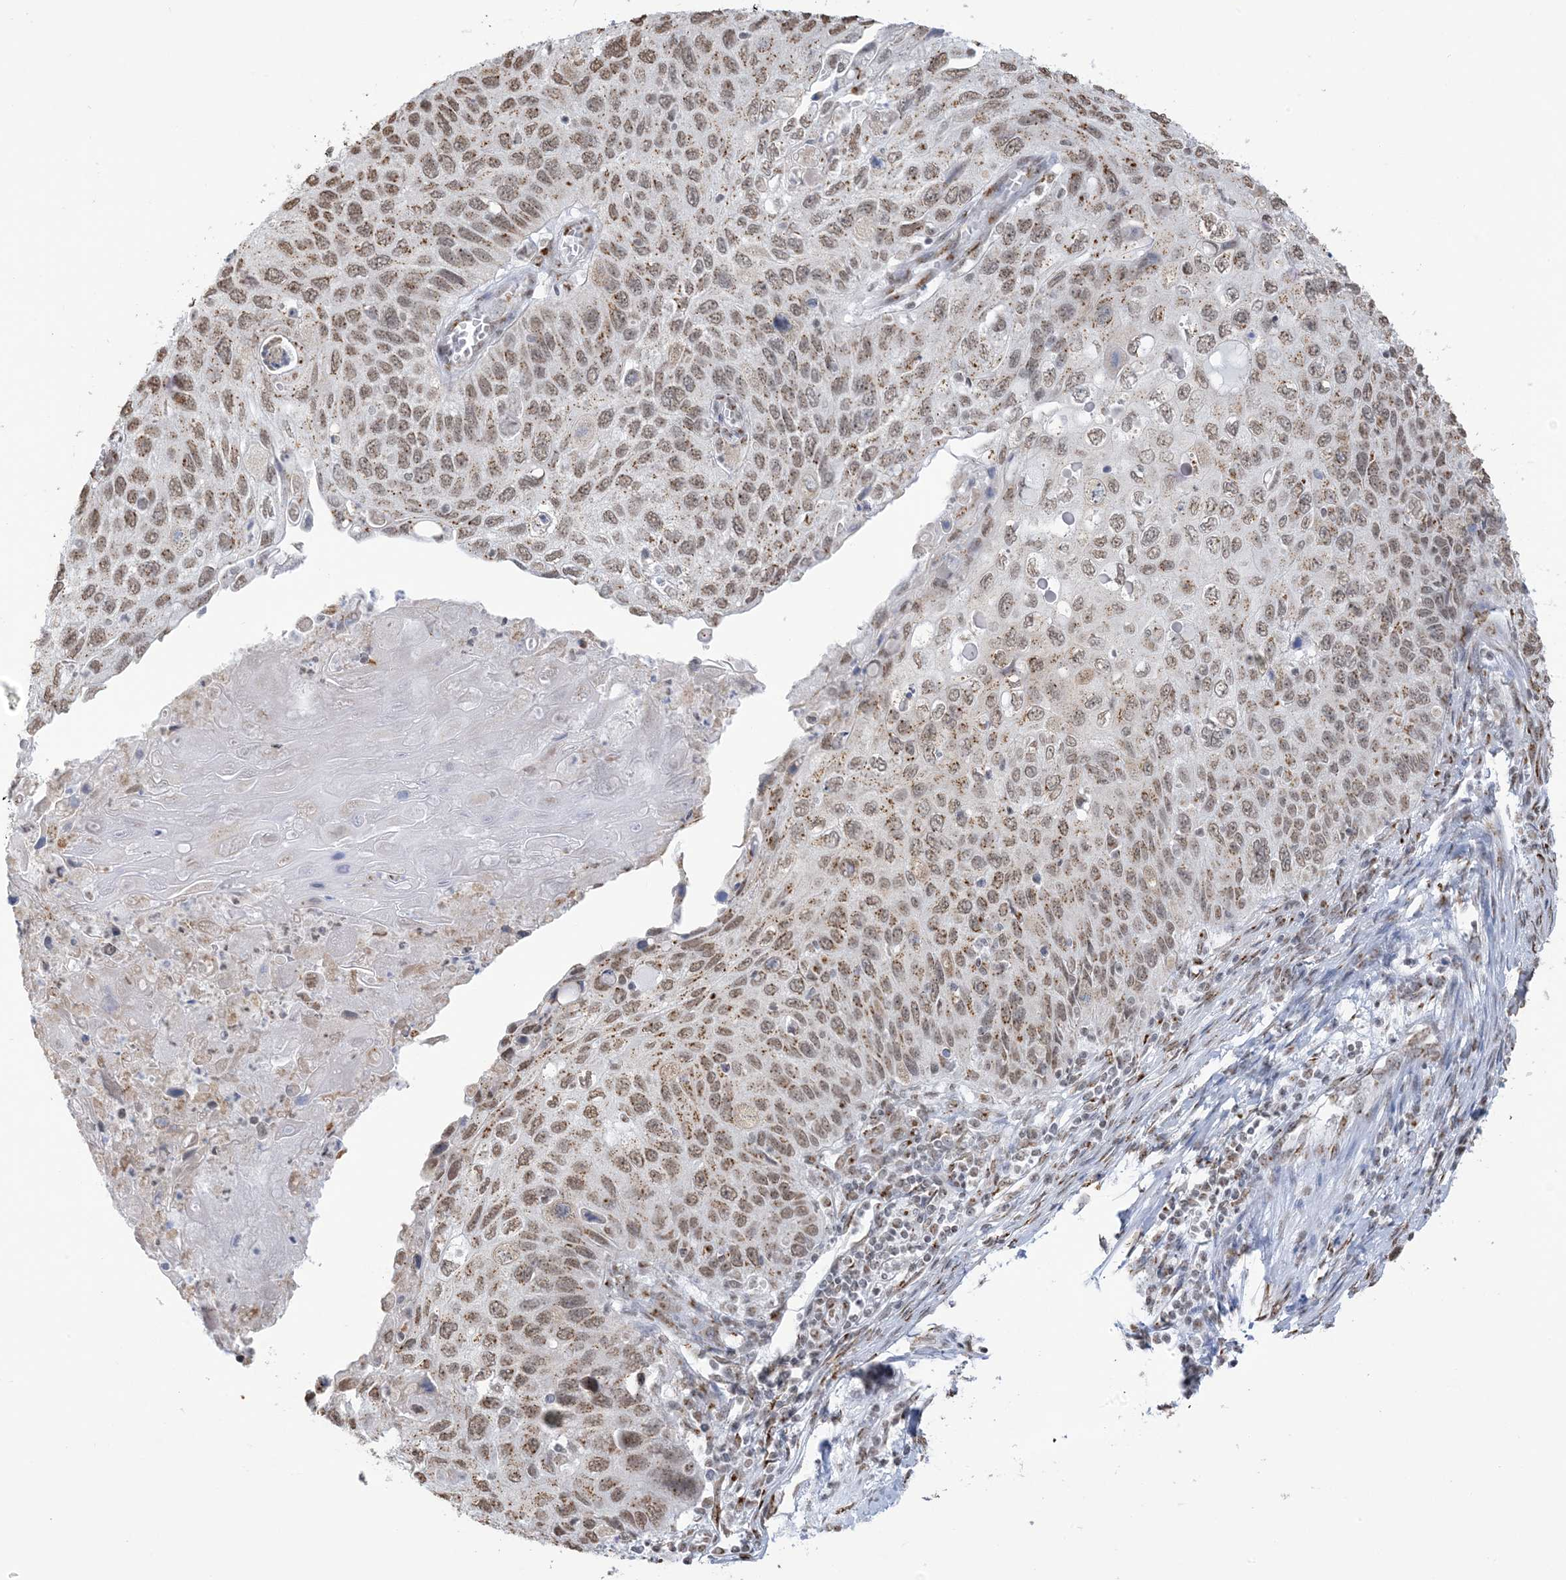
{"staining": {"intensity": "moderate", "quantity": ">75%", "location": "cytoplasmic/membranous,nuclear"}, "tissue": "cervical cancer", "cell_type": "Tumor cells", "image_type": "cancer", "snomed": [{"axis": "morphology", "description": "Squamous cell carcinoma, NOS"}, {"axis": "topography", "description": "Cervix"}], "caption": "Immunohistochemistry (IHC) histopathology image of human squamous cell carcinoma (cervical) stained for a protein (brown), which demonstrates medium levels of moderate cytoplasmic/membranous and nuclear expression in approximately >75% of tumor cells.", "gene": "GPR107", "patient": {"sex": "female", "age": 70}}